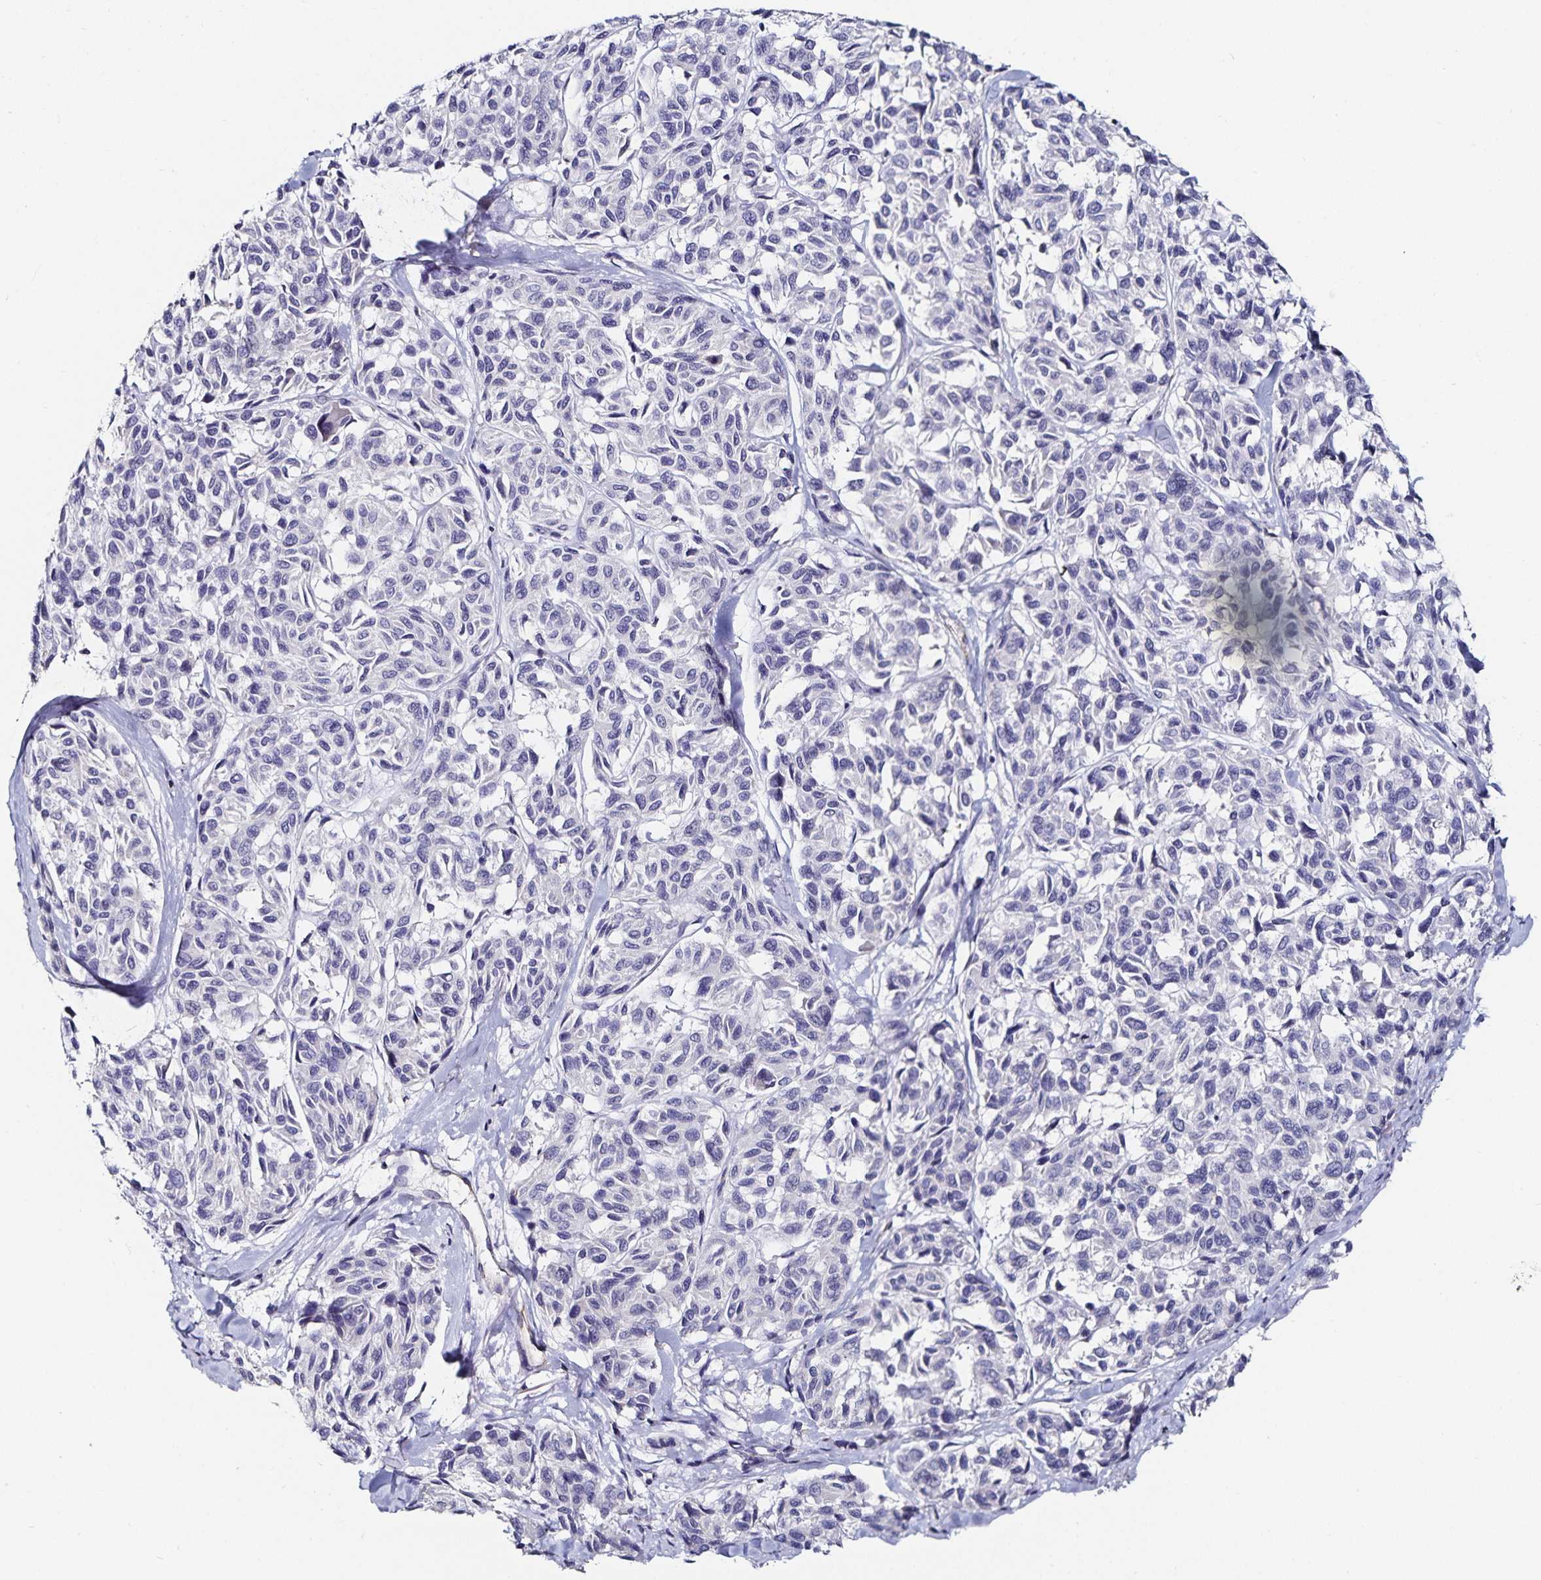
{"staining": {"intensity": "negative", "quantity": "none", "location": "none"}, "tissue": "melanoma", "cell_type": "Tumor cells", "image_type": "cancer", "snomed": [{"axis": "morphology", "description": "Malignant melanoma, NOS"}, {"axis": "topography", "description": "Skin"}], "caption": "A photomicrograph of human melanoma is negative for staining in tumor cells. Nuclei are stained in blue.", "gene": "TSPAN7", "patient": {"sex": "female", "age": 66}}